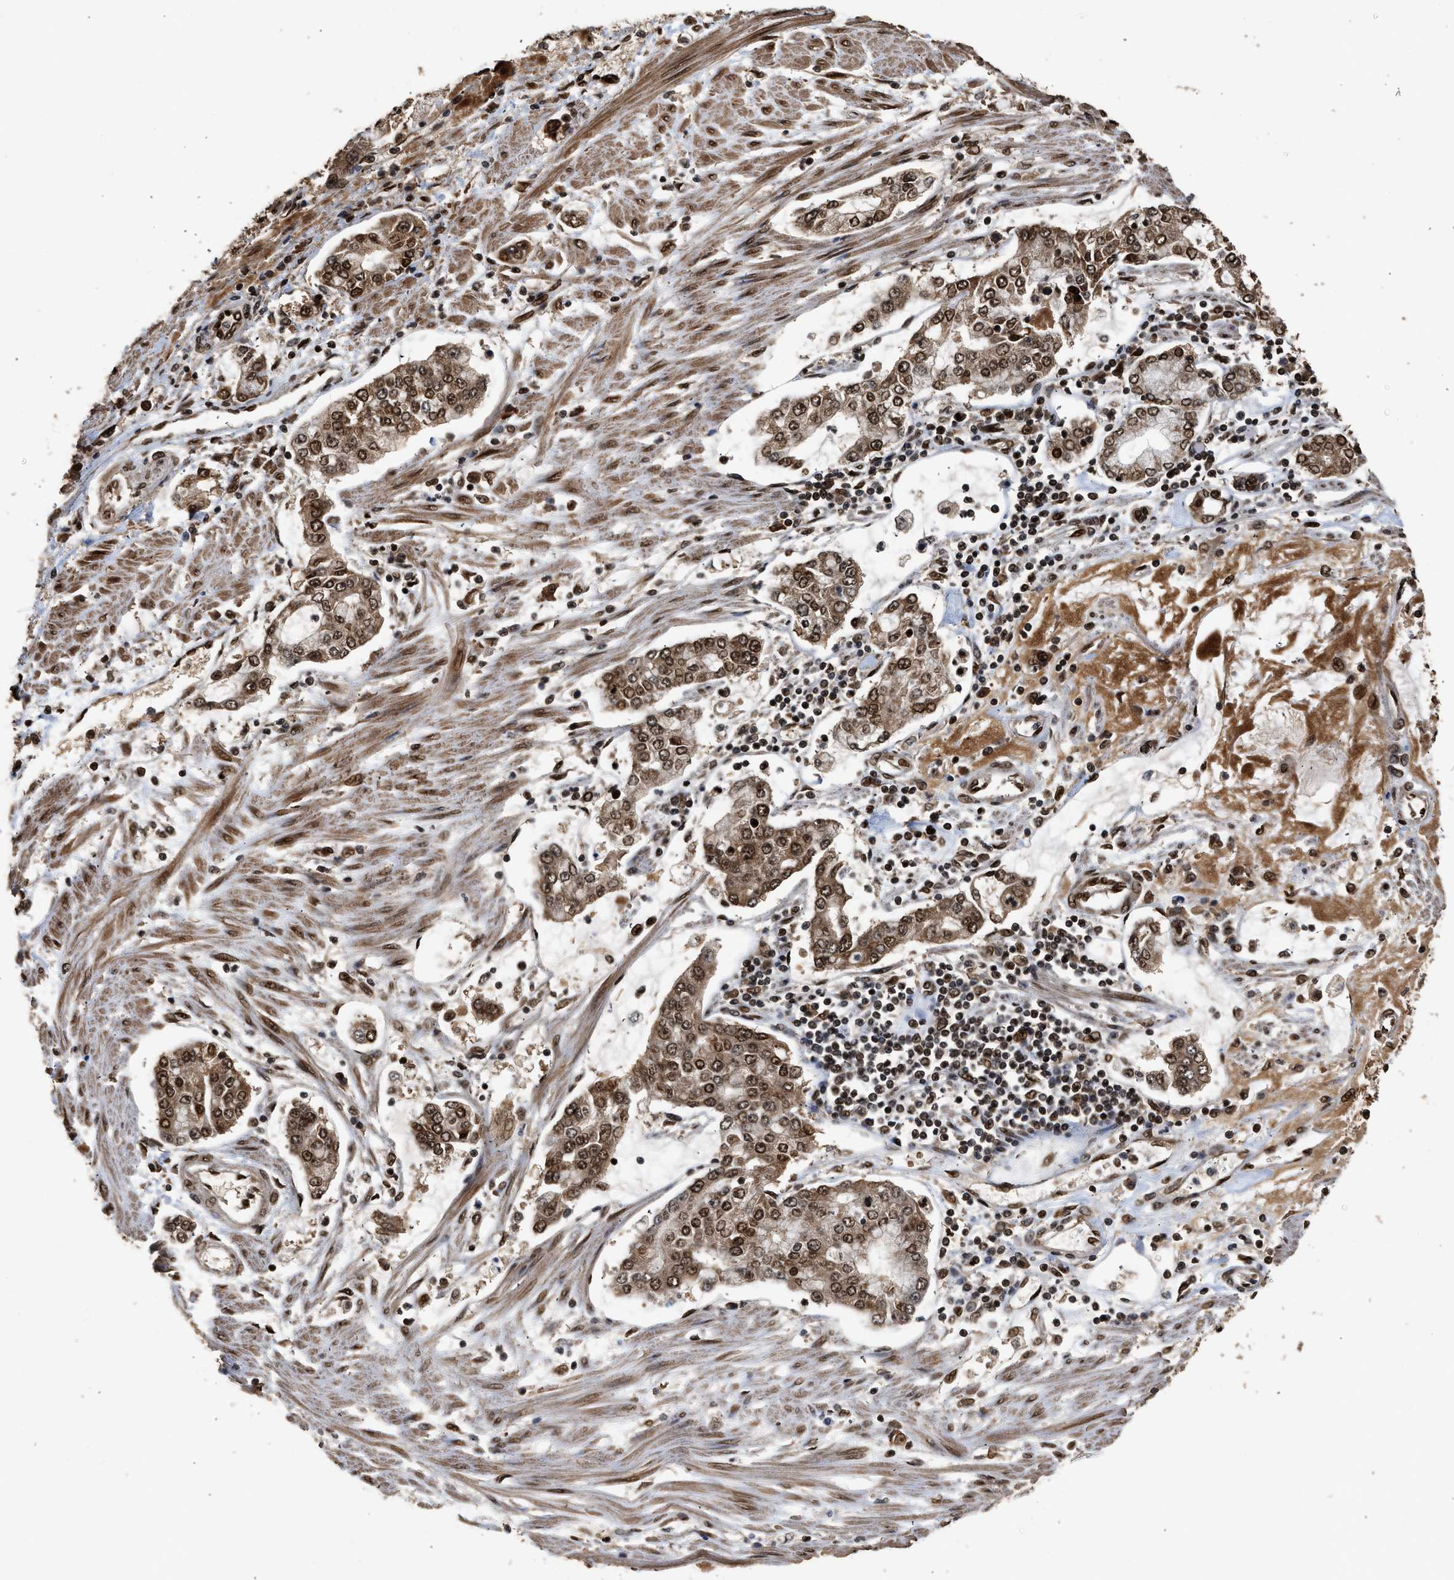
{"staining": {"intensity": "strong", "quantity": ">75%", "location": "nuclear"}, "tissue": "stomach cancer", "cell_type": "Tumor cells", "image_type": "cancer", "snomed": [{"axis": "morphology", "description": "Adenocarcinoma, NOS"}, {"axis": "topography", "description": "Stomach"}], "caption": "IHC (DAB (3,3'-diaminobenzidine)) staining of stomach cancer (adenocarcinoma) exhibits strong nuclear protein expression in approximately >75% of tumor cells.", "gene": "PPP4R3B", "patient": {"sex": "male", "age": 76}}